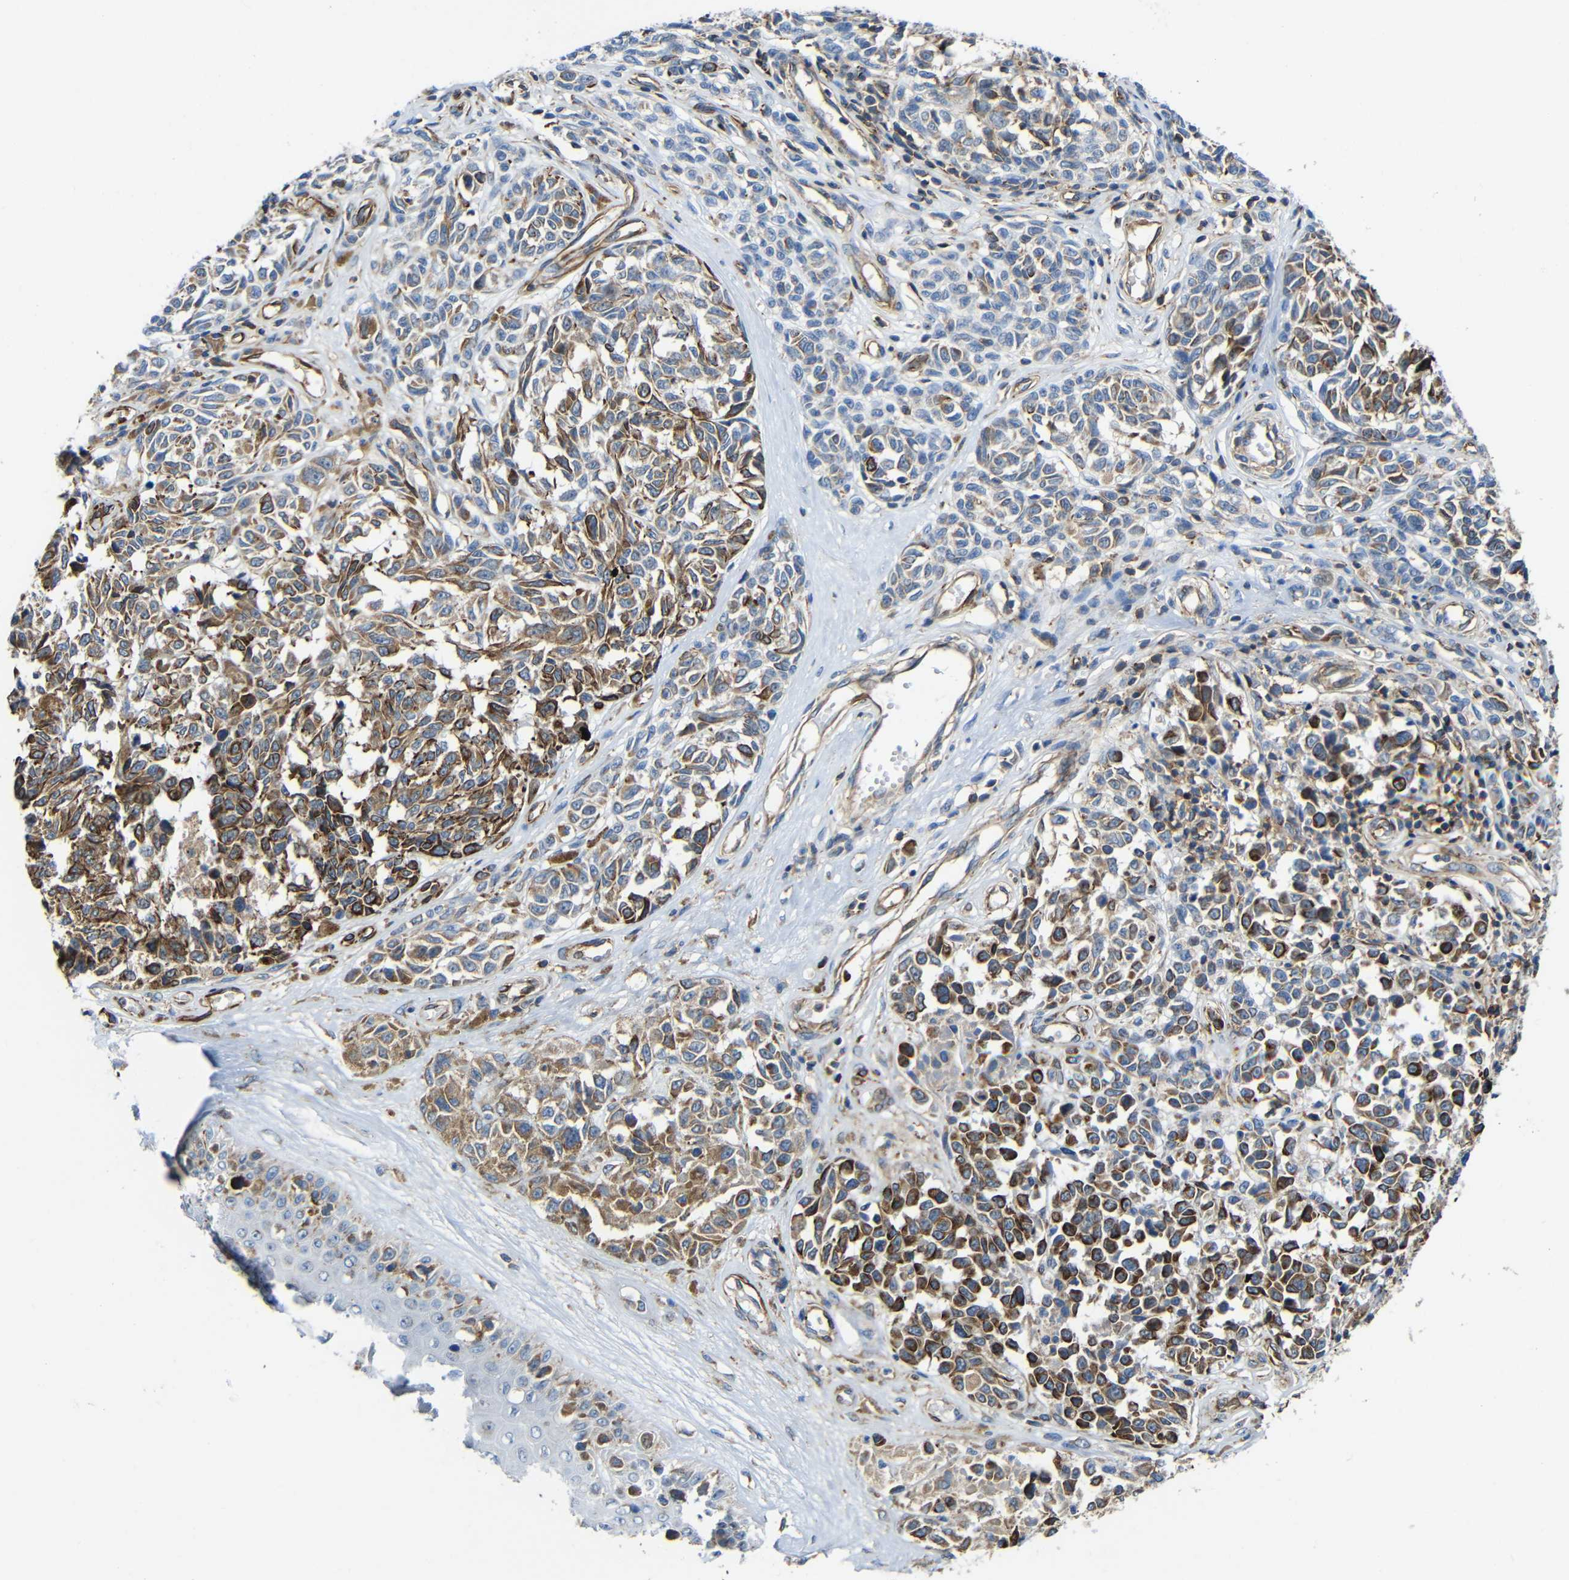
{"staining": {"intensity": "moderate", "quantity": ">75%", "location": "cytoplasmic/membranous"}, "tissue": "melanoma", "cell_type": "Tumor cells", "image_type": "cancer", "snomed": [{"axis": "morphology", "description": "Malignant melanoma, NOS"}, {"axis": "topography", "description": "Skin"}], "caption": "Protein analysis of melanoma tissue displays moderate cytoplasmic/membranous staining in about >75% of tumor cells.", "gene": "IGSF10", "patient": {"sex": "female", "age": 64}}